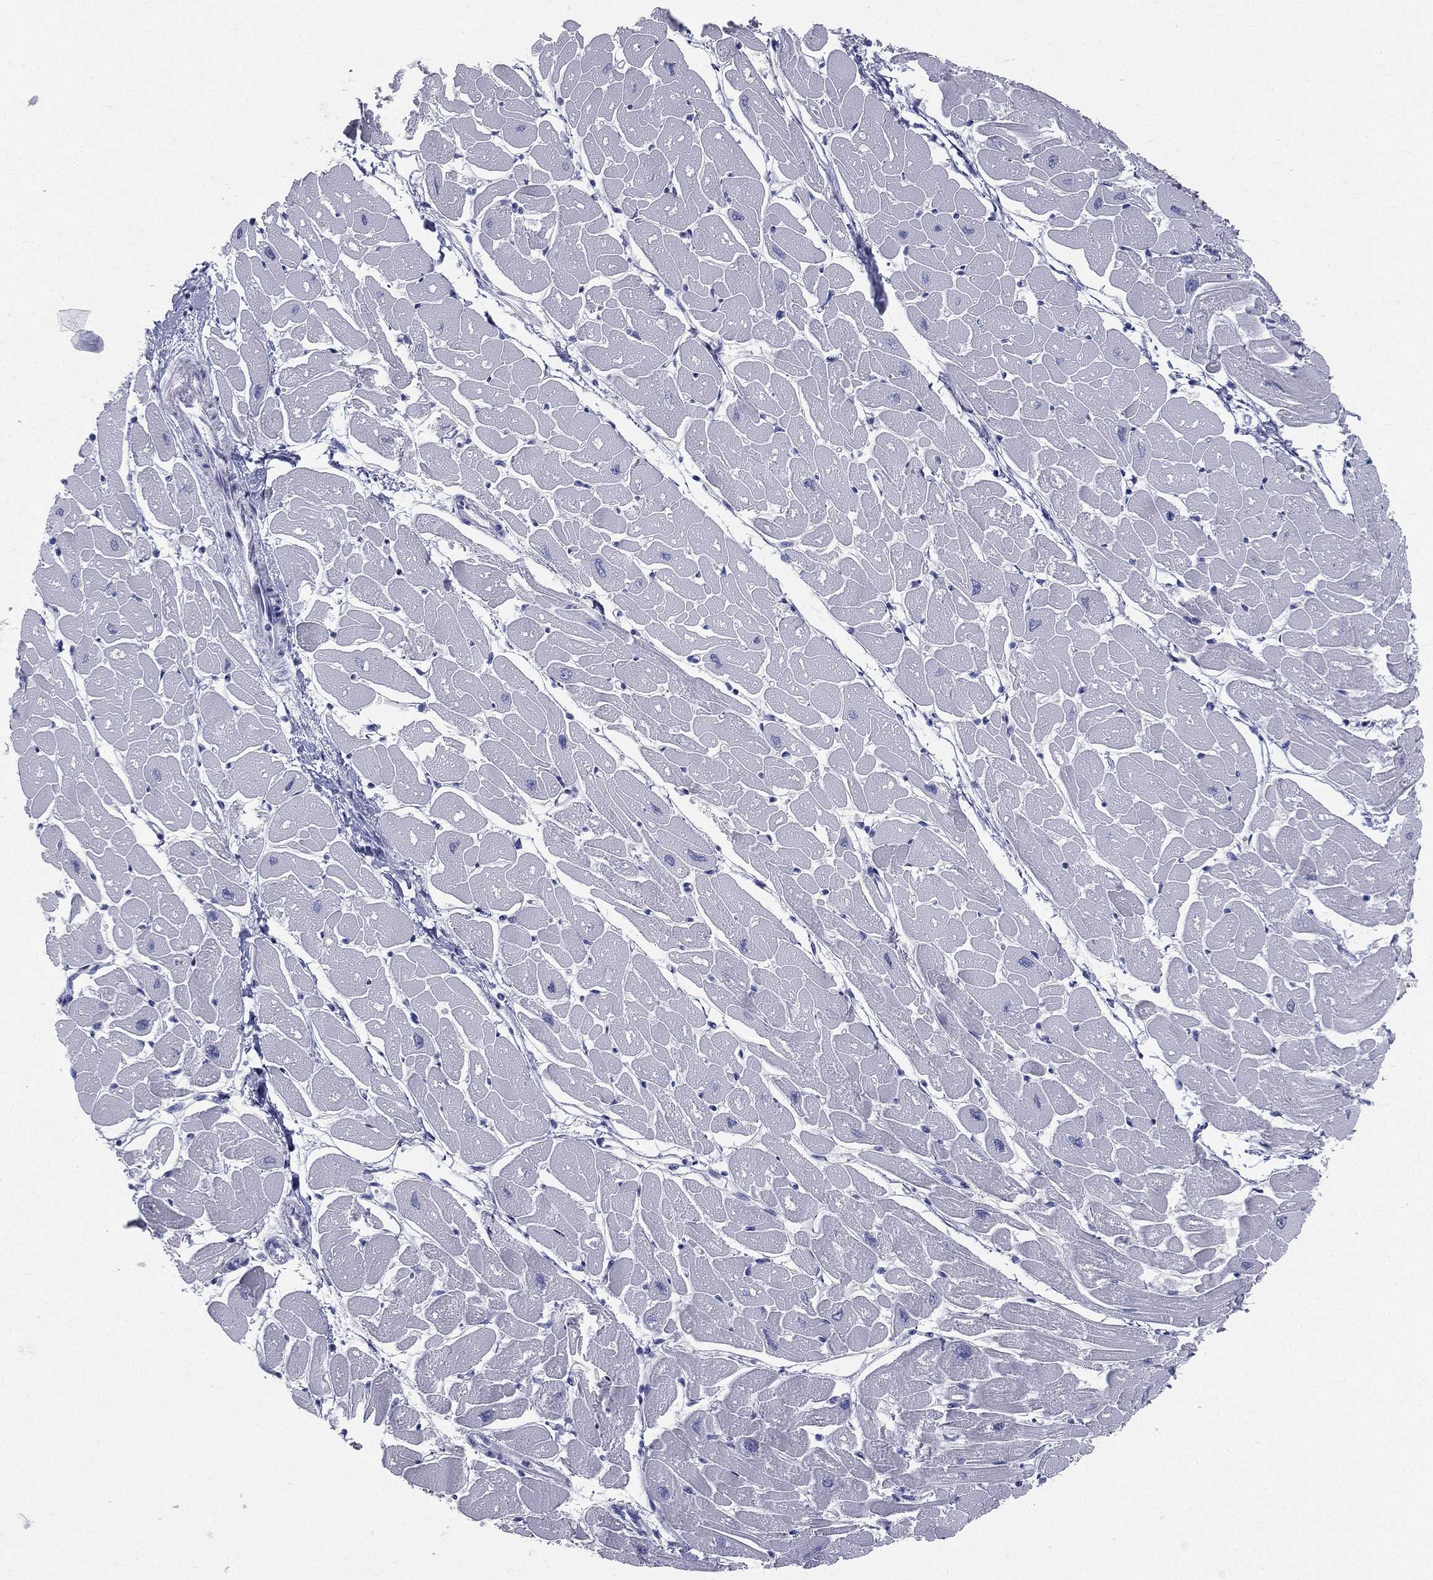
{"staining": {"intensity": "negative", "quantity": "none", "location": "none"}, "tissue": "heart muscle", "cell_type": "Cardiomyocytes", "image_type": "normal", "snomed": [{"axis": "morphology", "description": "Normal tissue, NOS"}, {"axis": "topography", "description": "Heart"}], "caption": "DAB (3,3'-diaminobenzidine) immunohistochemical staining of unremarkable heart muscle shows no significant staining in cardiomyocytes.", "gene": "HP", "patient": {"sex": "male", "age": 57}}